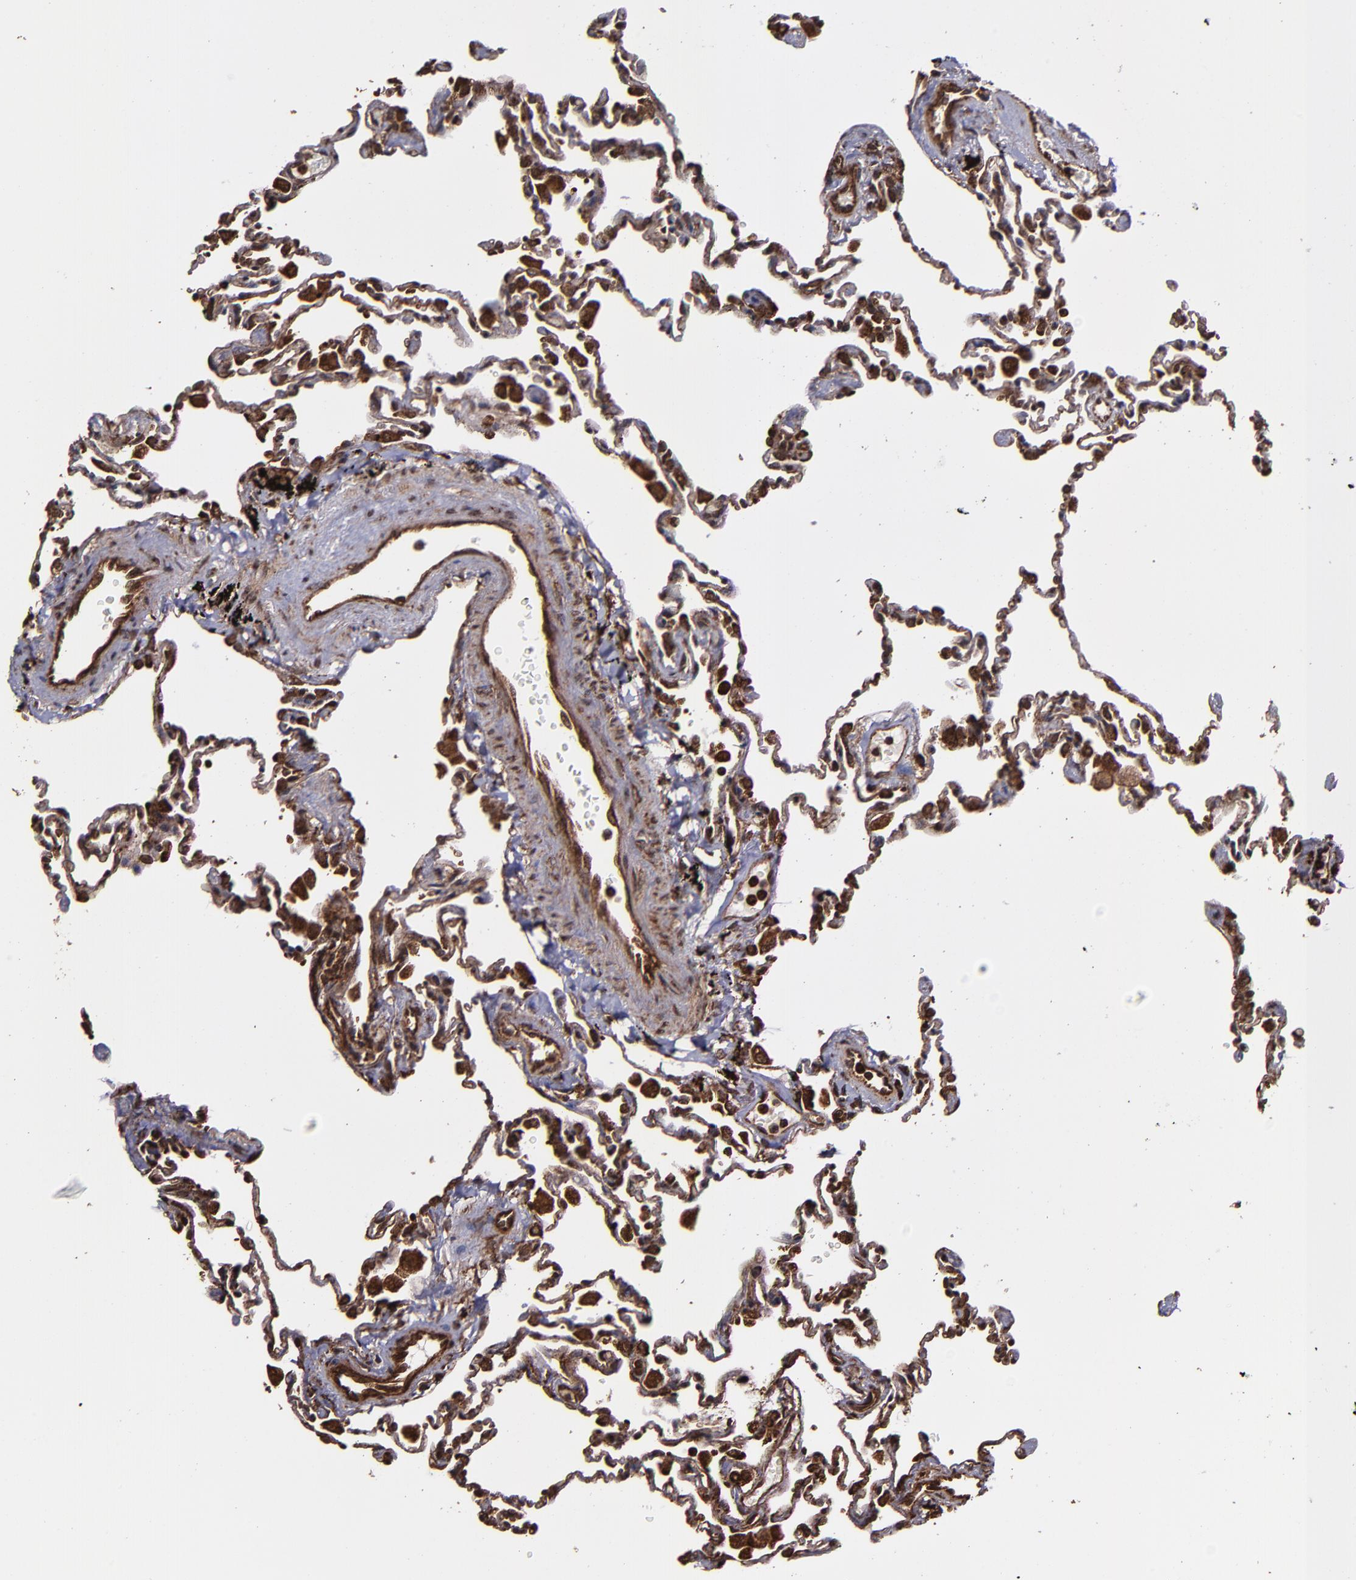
{"staining": {"intensity": "strong", "quantity": ">75%", "location": "cytoplasmic/membranous,nuclear"}, "tissue": "lung", "cell_type": "Alveolar cells", "image_type": "normal", "snomed": [{"axis": "morphology", "description": "Normal tissue, NOS"}, {"axis": "topography", "description": "Lung"}], "caption": "IHC (DAB (3,3'-diaminobenzidine)) staining of normal human lung demonstrates strong cytoplasmic/membranous,nuclear protein staining in about >75% of alveolar cells. The staining was performed using DAB (3,3'-diaminobenzidine), with brown indicating positive protein expression. Nuclei are stained blue with hematoxylin.", "gene": "EIF4ENIF1", "patient": {"sex": "male", "age": 59}}